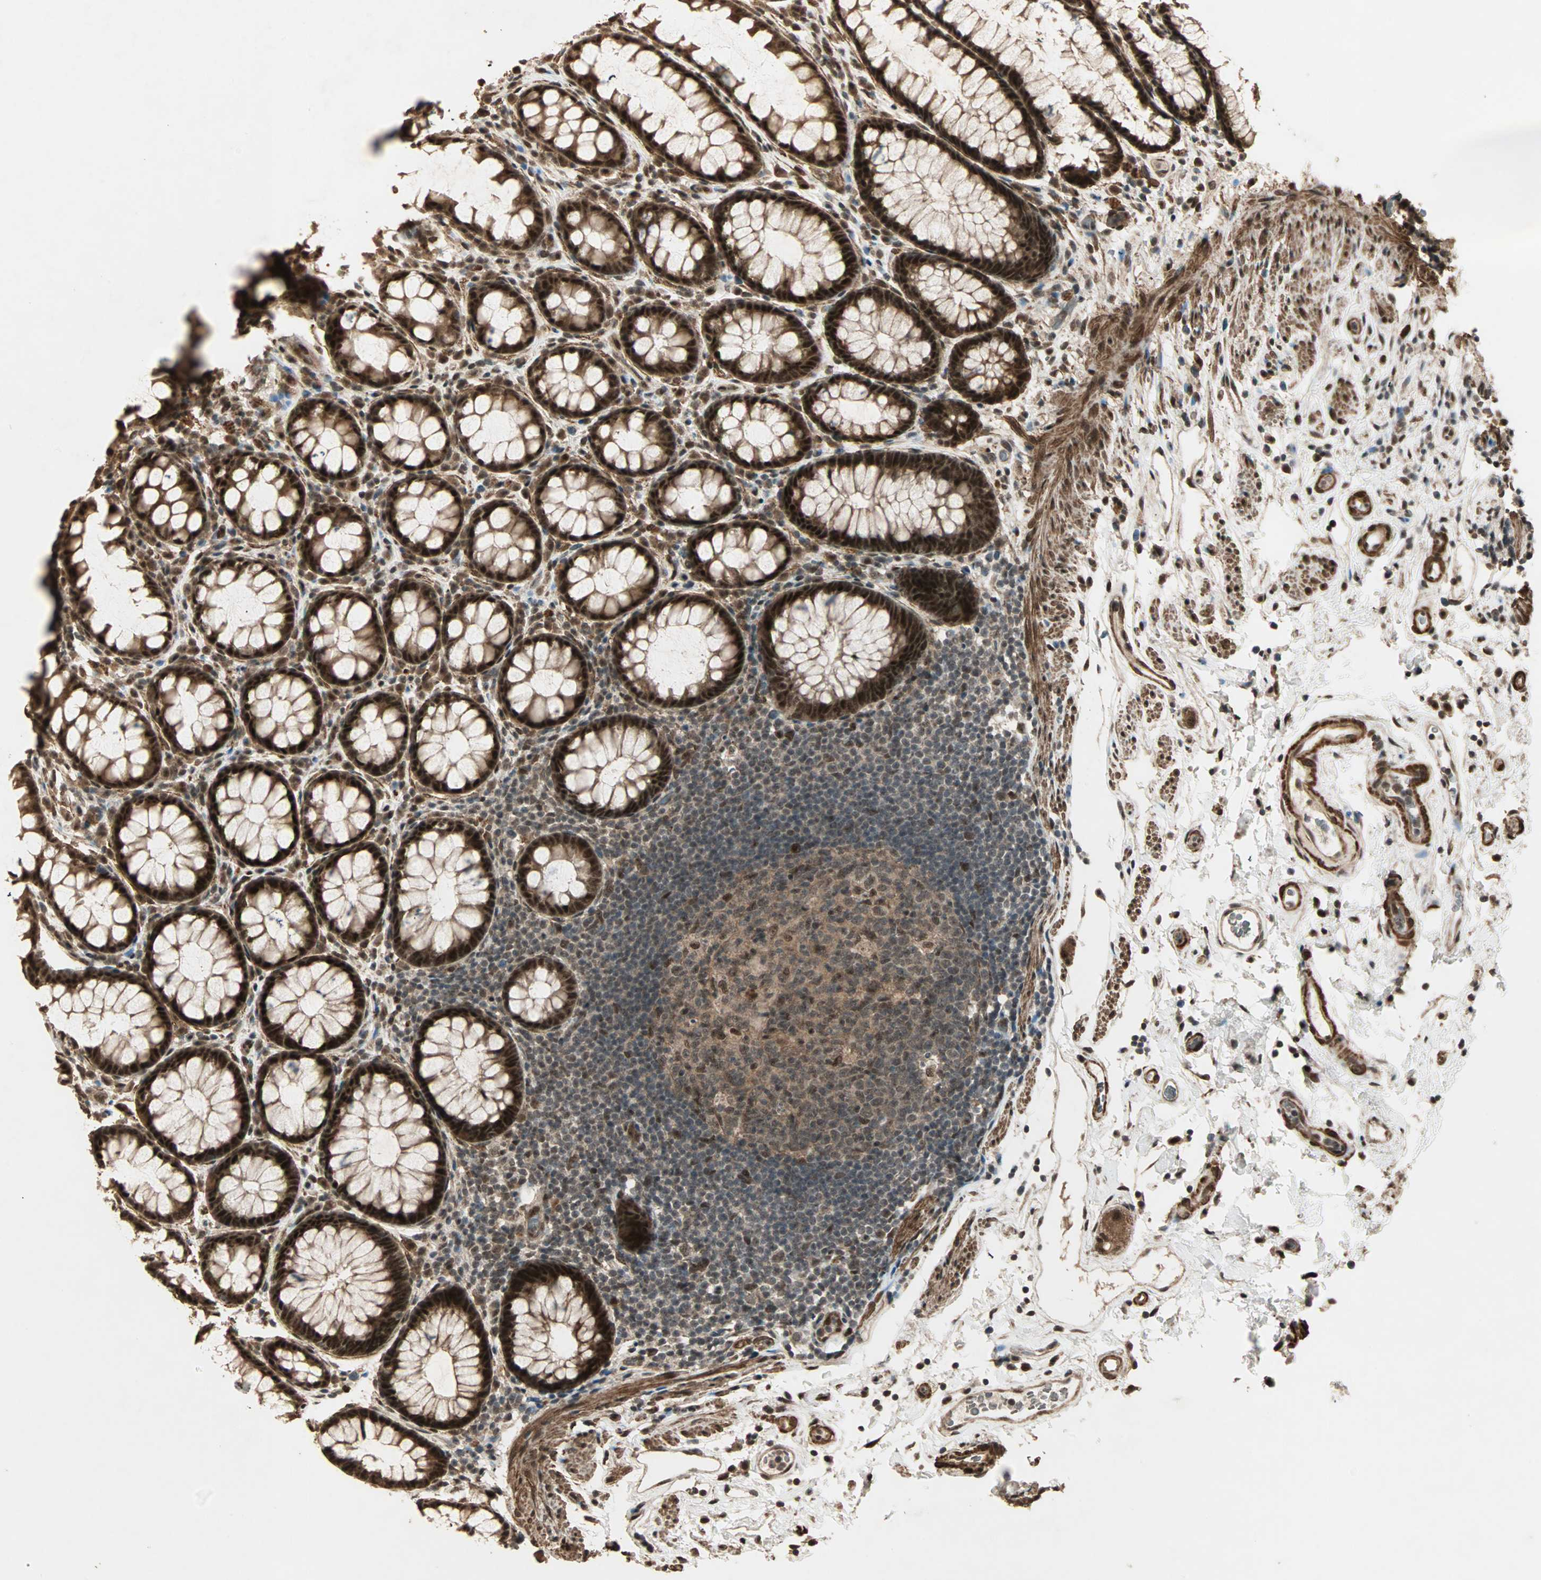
{"staining": {"intensity": "strong", "quantity": ">75%", "location": "cytoplasmic/membranous,nuclear"}, "tissue": "rectum", "cell_type": "Glandular cells", "image_type": "normal", "snomed": [{"axis": "morphology", "description": "Normal tissue, NOS"}, {"axis": "topography", "description": "Rectum"}], "caption": "Glandular cells demonstrate high levels of strong cytoplasmic/membranous,nuclear staining in approximately >75% of cells in normal rectum. (Stains: DAB (3,3'-diaminobenzidine) in brown, nuclei in blue, Microscopy: brightfield microscopy at high magnification).", "gene": "ZSCAN31", "patient": {"sex": "male", "age": 92}}